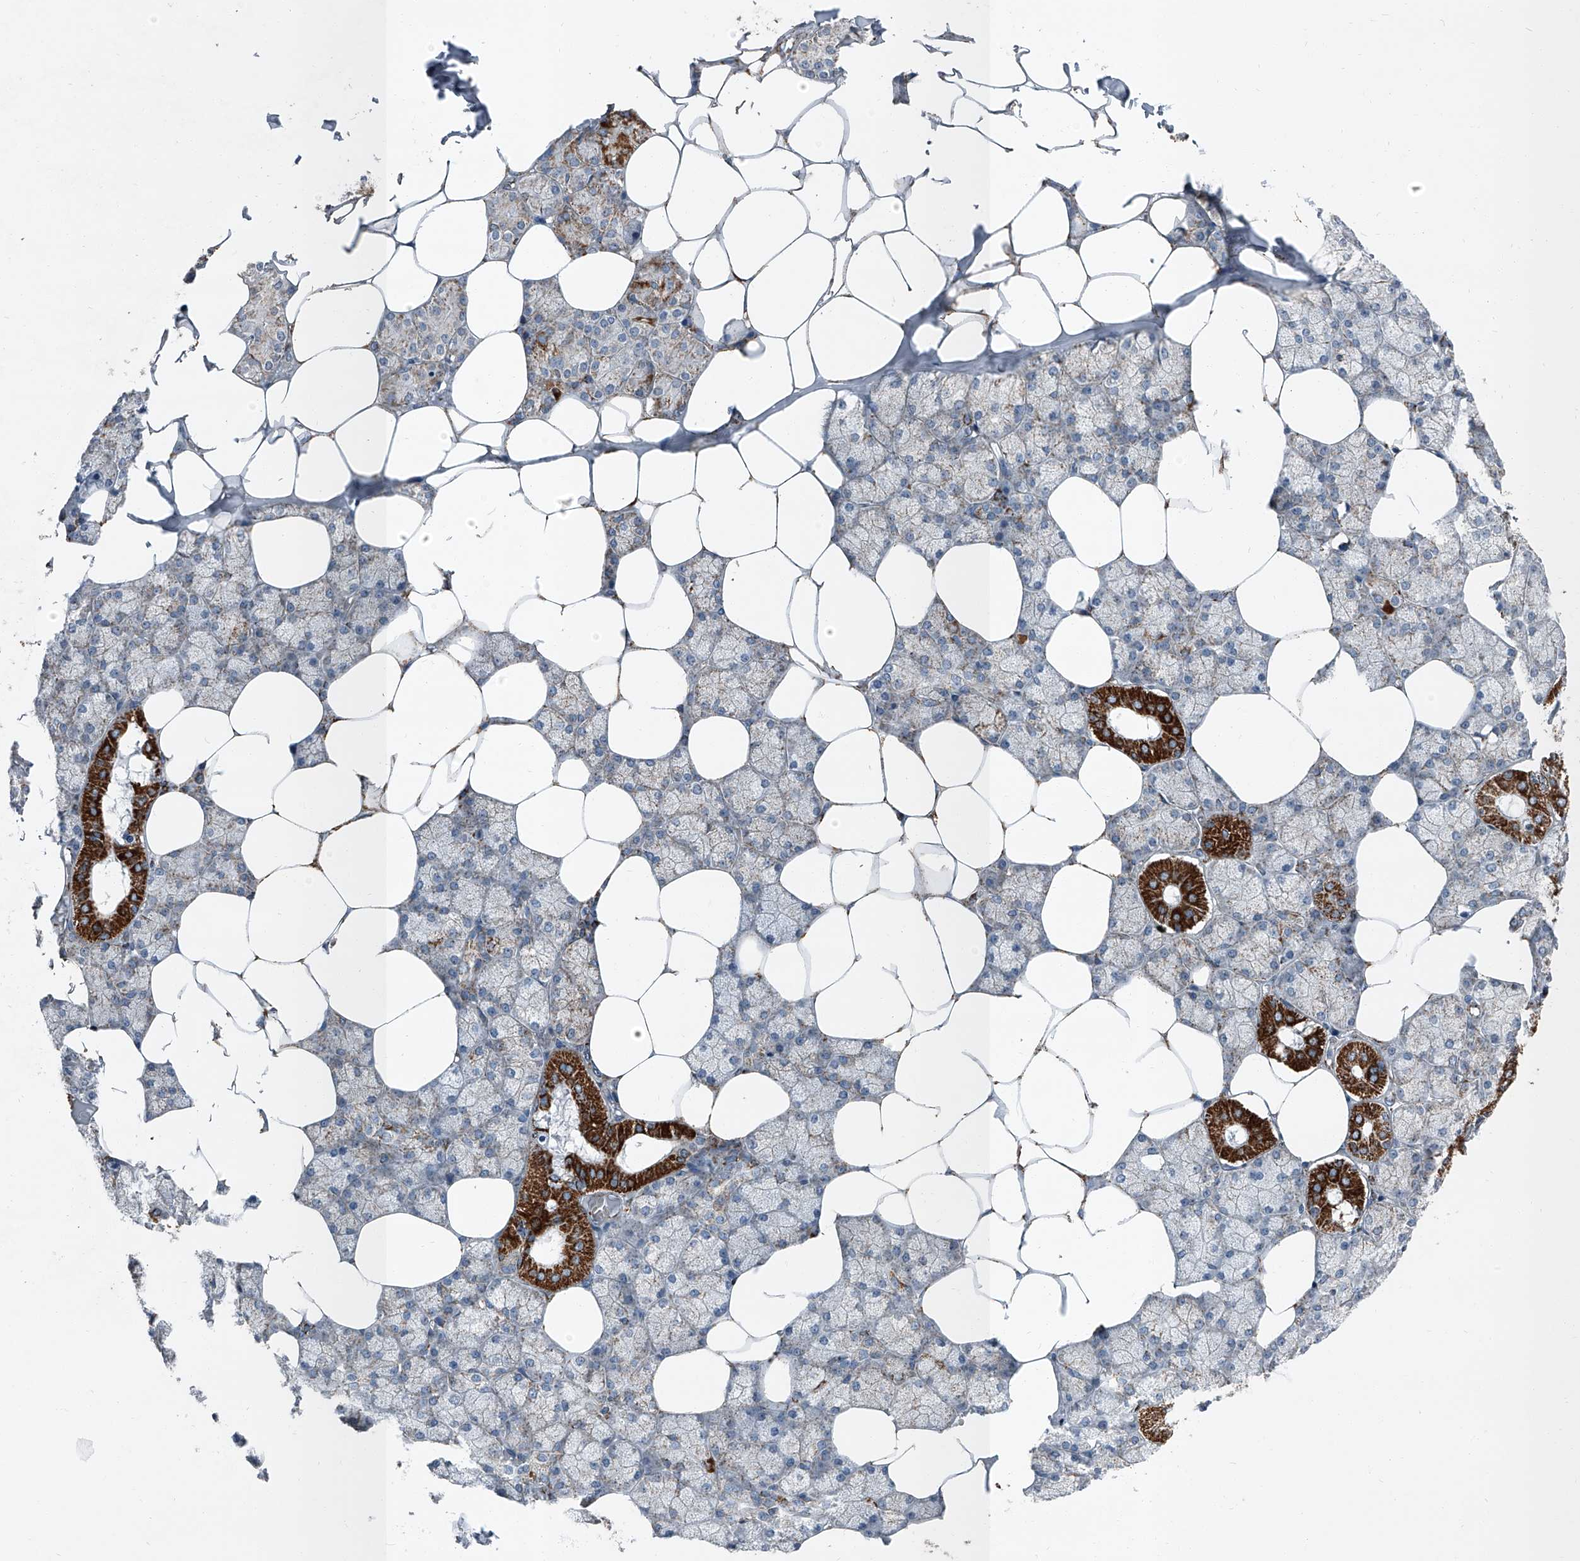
{"staining": {"intensity": "strong", "quantity": "<25%", "location": "cytoplasmic/membranous"}, "tissue": "salivary gland", "cell_type": "Glandular cells", "image_type": "normal", "snomed": [{"axis": "morphology", "description": "Normal tissue, NOS"}, {"axis": "topography", "description": "Salivary gland"}], "caption": "Protein expression analysis of benign salivary gland displays strong cytoplasmic/membranous positivity in about <25% of glandular cells. The staining was performed using DAB to visualize the protein expression in brown, while the nuclei were stained in blue with hematoxylin (Magnification: 20x).", "gene": "CHRNA7", "patient": {"sex": "male", "age": 62}}